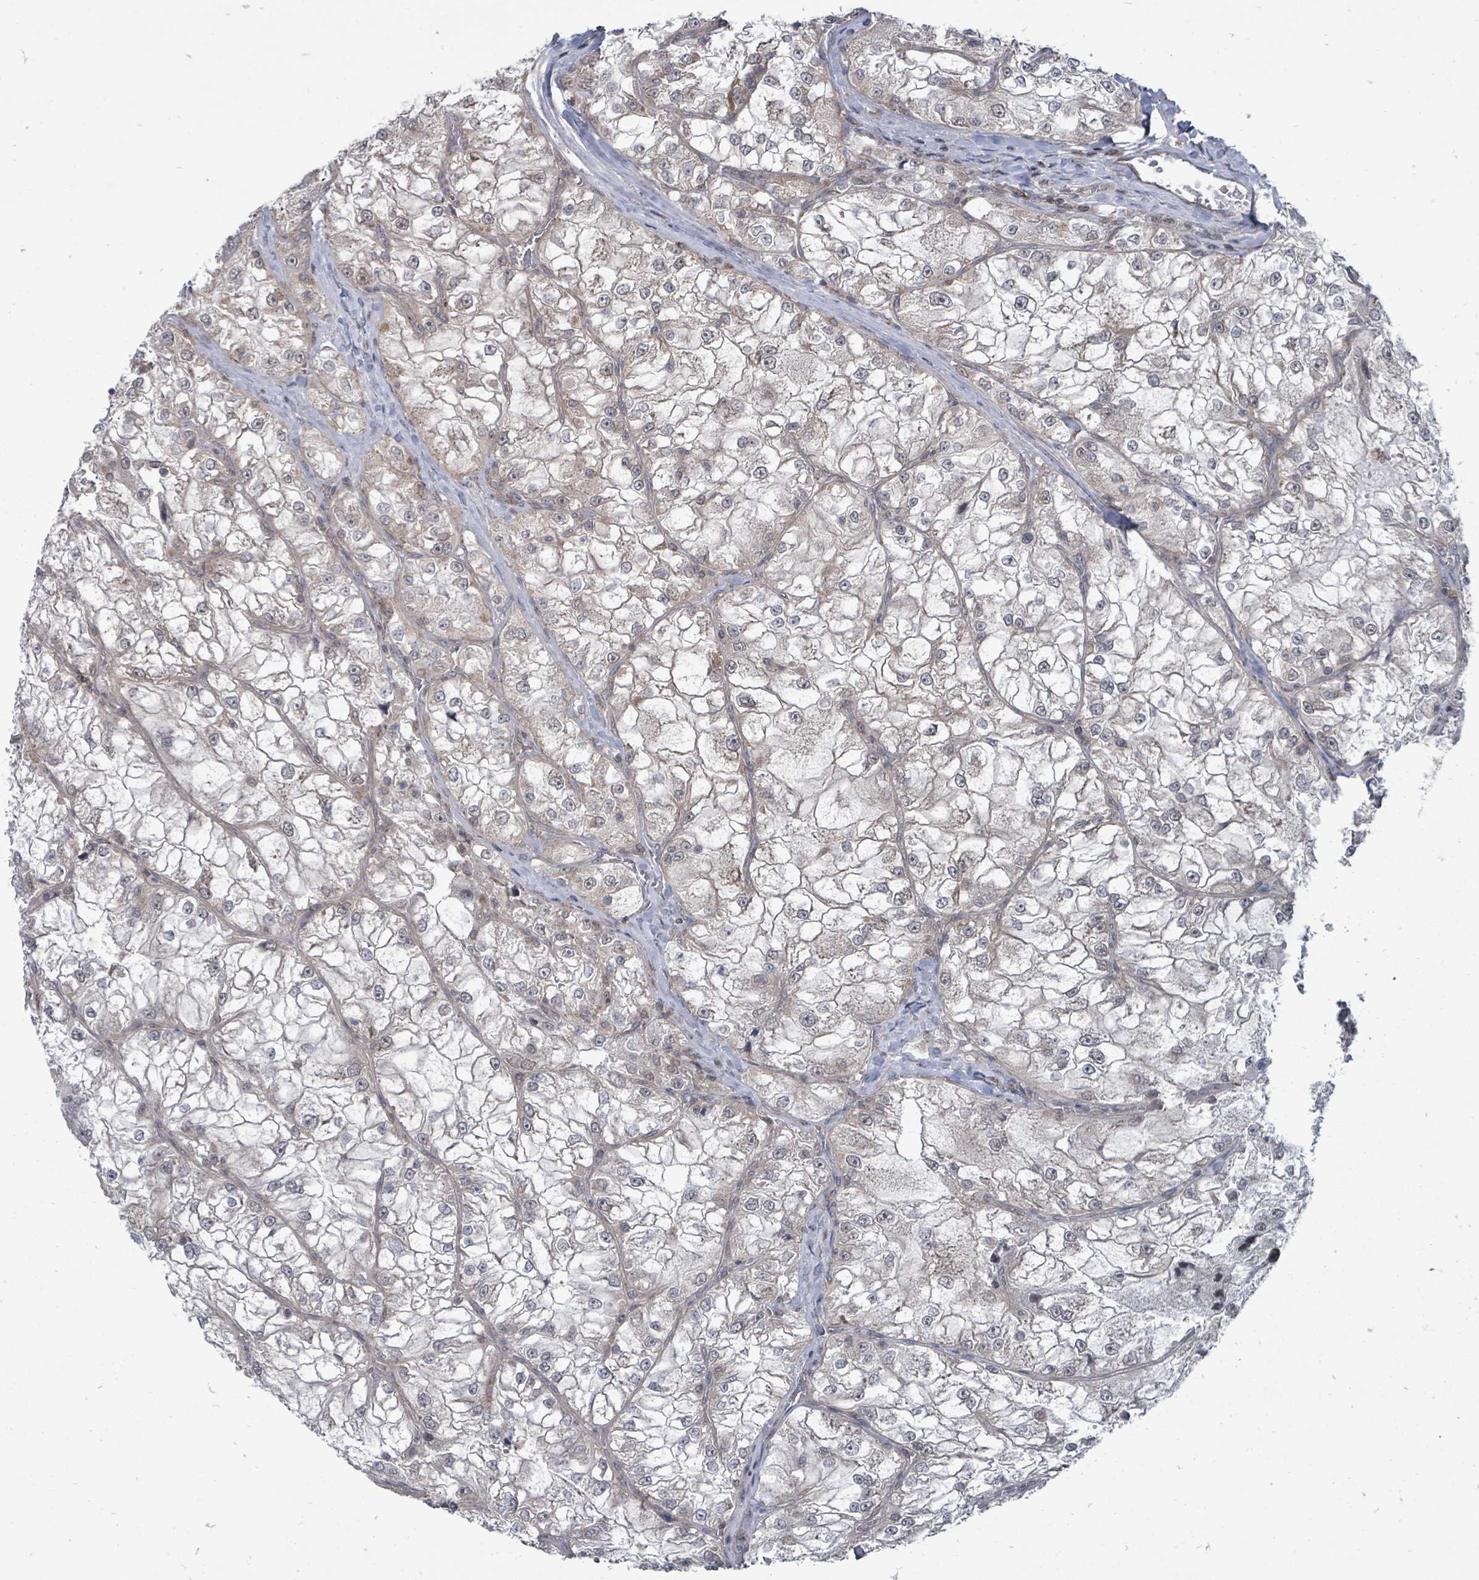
{"staining": {"intensity": "moderate", "quantity": "<25%", "location": "nuclear"}, "tissue": "renal cancer", "cell_type": "Tumor cells", "image_type": "cancer", "snomed": [{"axis": "morphology", "description": "Adenocarcinoma, NOS"}, {"axis": "topography", "description": "Kidney"}], "caption": "Protein staining demonstrates moderate nuclear staining in about <25% of tumor cells in renal adenocarcinoma. Using DAB (3,3'-diaminobenzidine) (brown) and hematoxylin (blue) stains, captured at high magnification using brightfield microscopy.", "gene": "MAGOHB", "patient": {"sex": "female", "age": 72}}